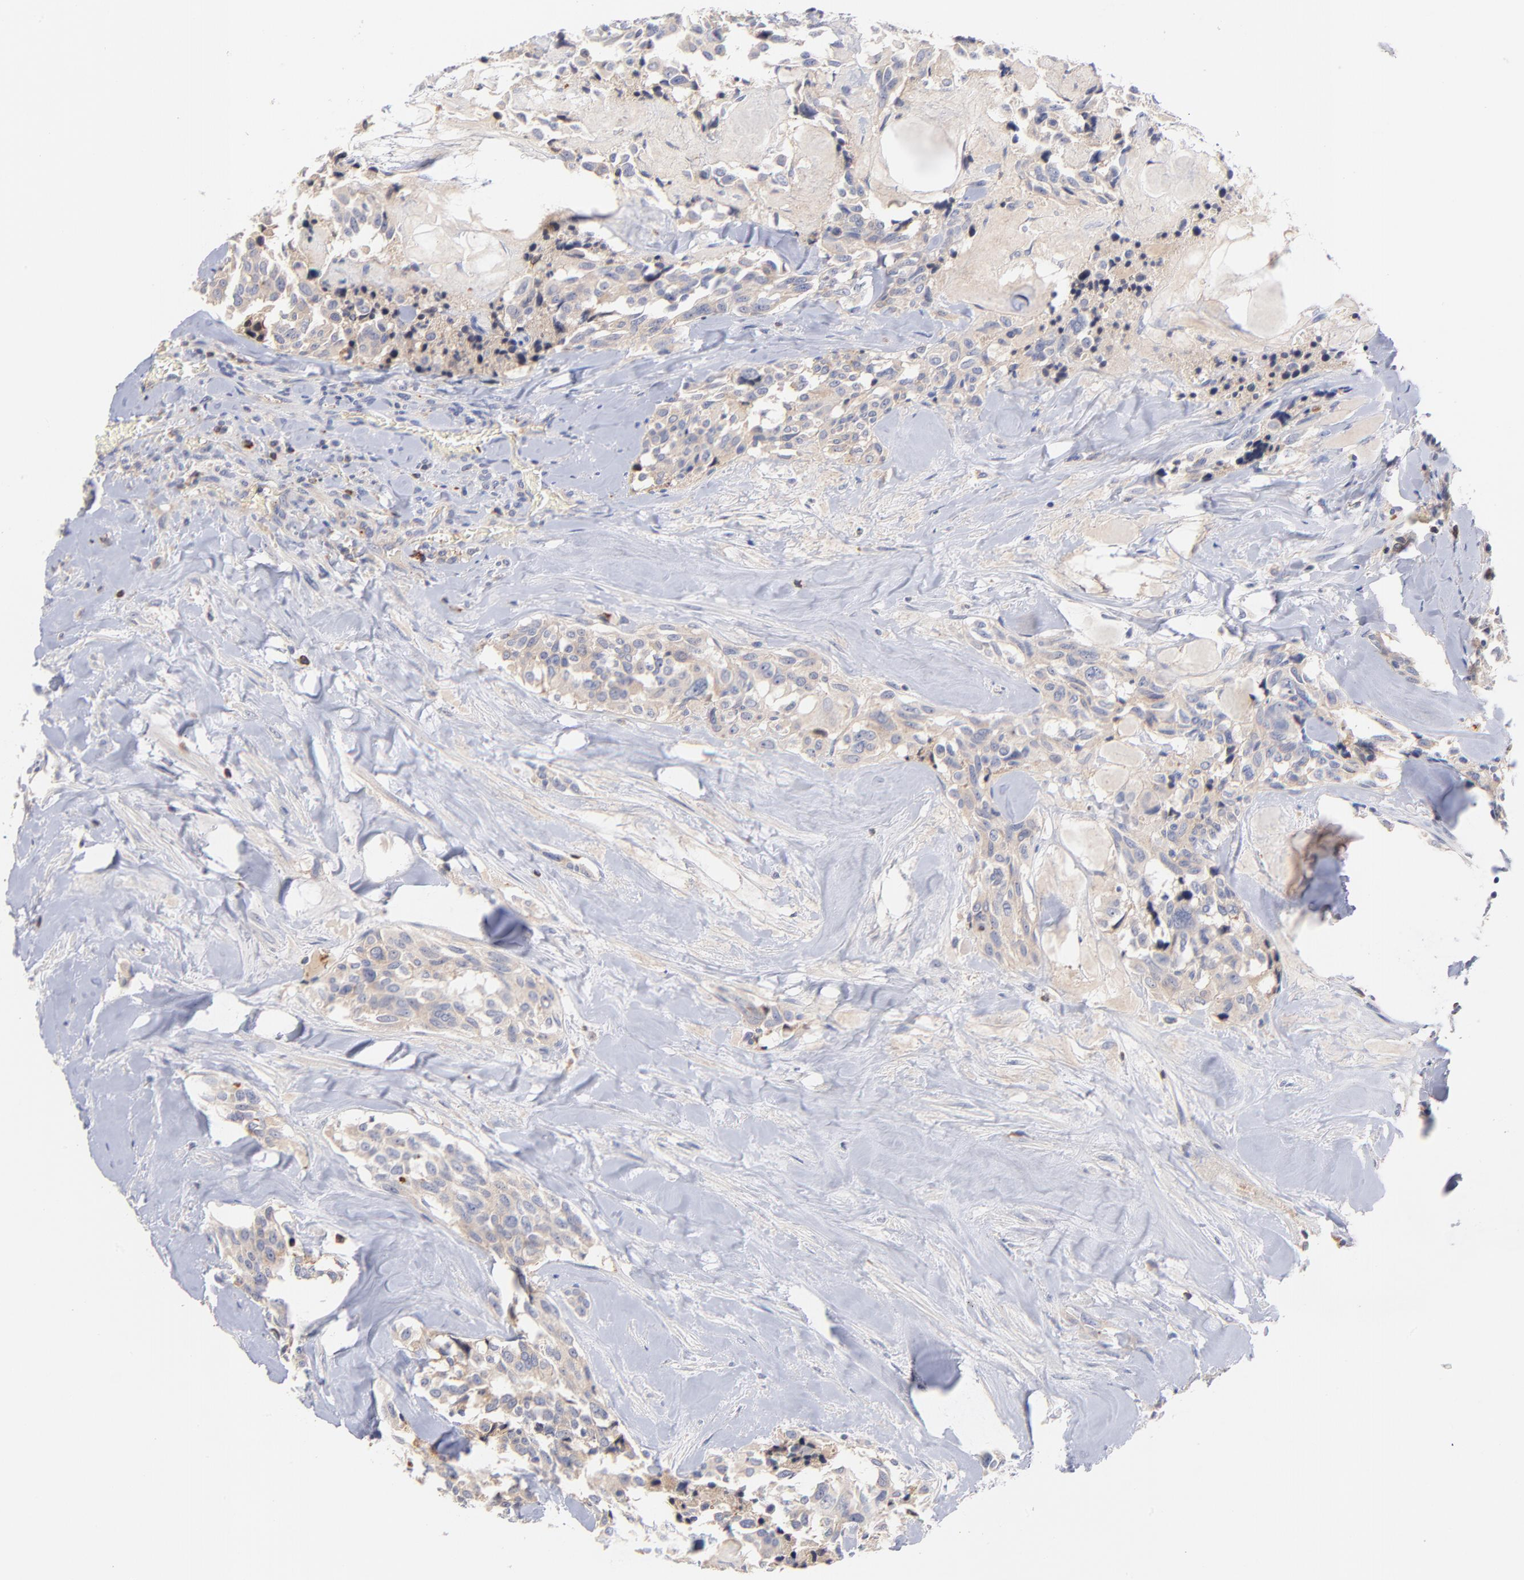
{"staining": {"intensity": "weak", "quantity": "25%-75%", "location": "cytoplasmic/membranous"}, "tissue": "thyroid cancer", "cell_type": "Tumor cells", "image_type": "cancer", "snomed": [{"axis": "morphology", "description": "Carcinoma, NOS"}, {"axis": "morphology", "description": "Carcinoid, malignant, NOS"}, {"axis": "topography", "description": "Thyroid gland"}], "caption": "Immunohistochemical staining of human thyroid cancer (carcinoma) shows low levels of weak cytoplasmic/membranous protein expression in approximately 25%-75% of tumor cells.", "gene": "KREMEN2", "patient": {"sex": "male", "age": 33}}